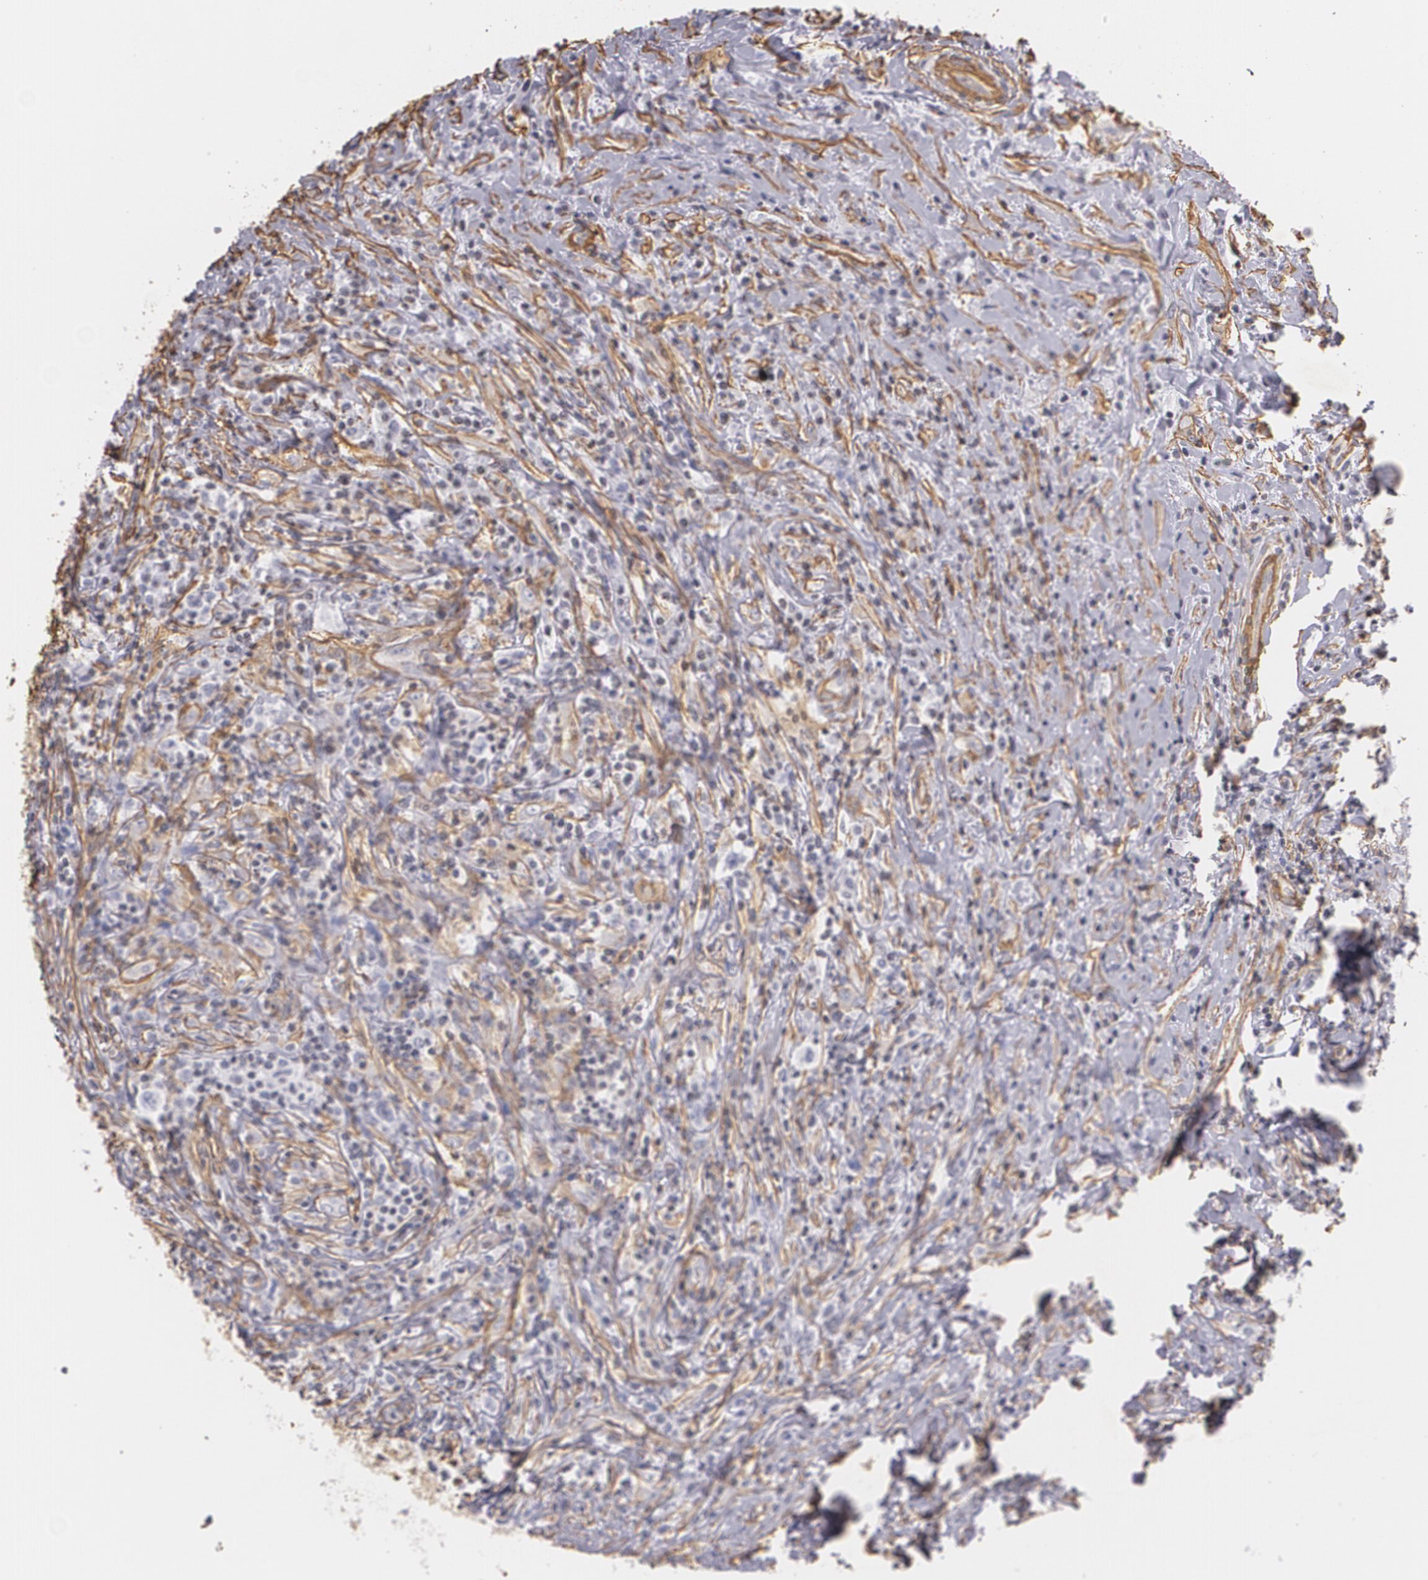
{"staining": {"intensity": "negative", "quantity": "none", "location": "none"}, "tissue": "lymphoma", "cell_type": "Tumor cells", "image_type": "cancer", "snomed": [{"axis": "morphology", "description": "Hodgkin's disease, NOS"}, {"axis": "topography", "description": "Lymph node"}], "caption": "Lymphoma stained for a protein using IHC shows no positivity tumor cells.", "gene": "VAMP1", "patient": {"sex": "female", "age": 25}}